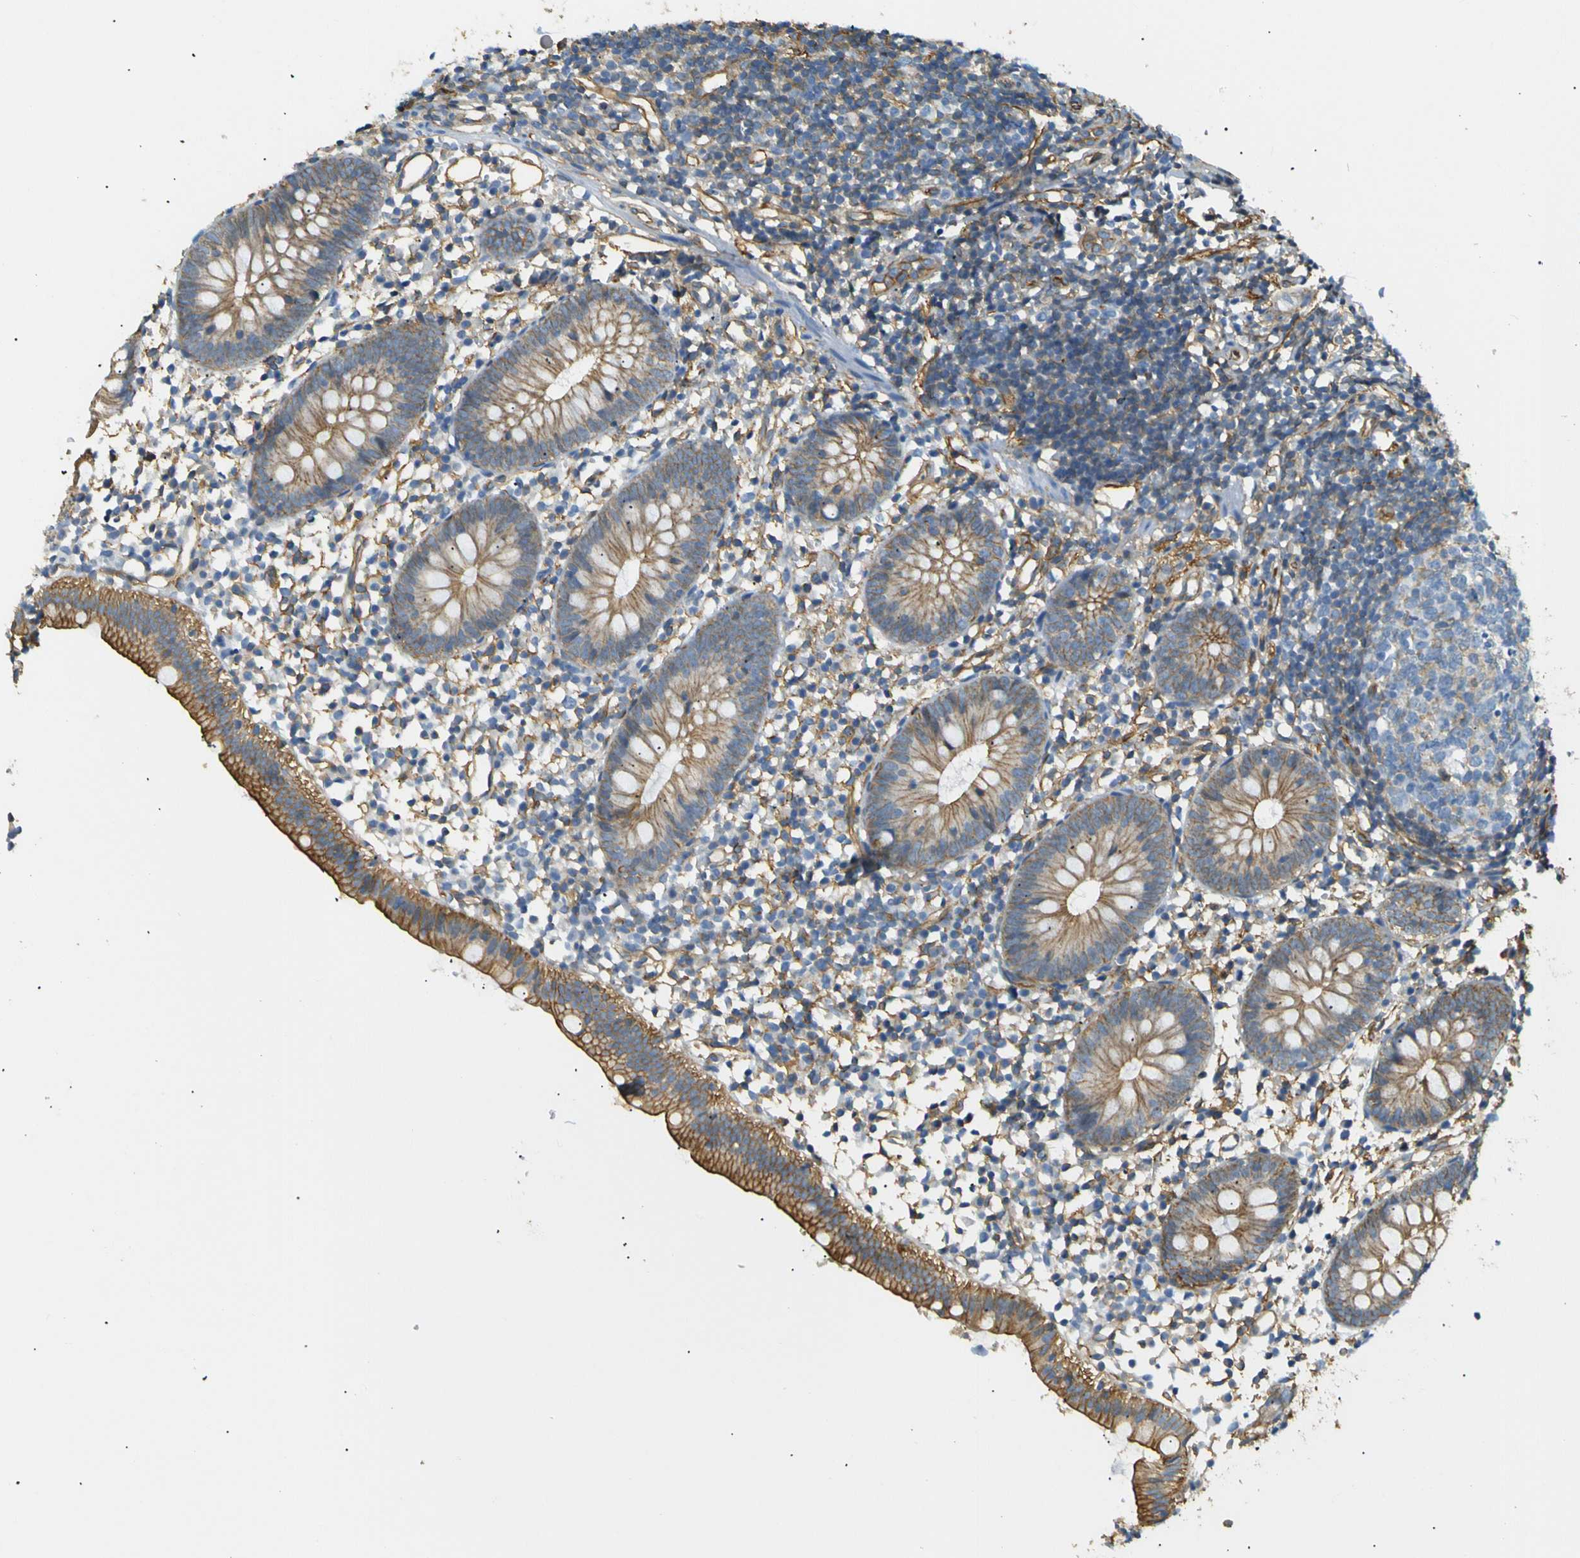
{"staining": {"intensity": "strong", "quantity": ">75%", "location": "cytoplasmic/membranous"}, "tissue": "appendix", "cell_type": "Glandular cells", "image_type": "normal", "snomed": [{"axis": "morphology", "description": "Normal tissue, NOS"}, {"axis": "topography", "description": "Appendix"}], "caption": "Immunohistochemical staining of benign human appendix displays >75% levels of strong cytoplasmic/membranous protein staining in approximately >75% of glandular cells.", "gene": "SPTBN1", "patient": {"sex": "female", "age": 20}}